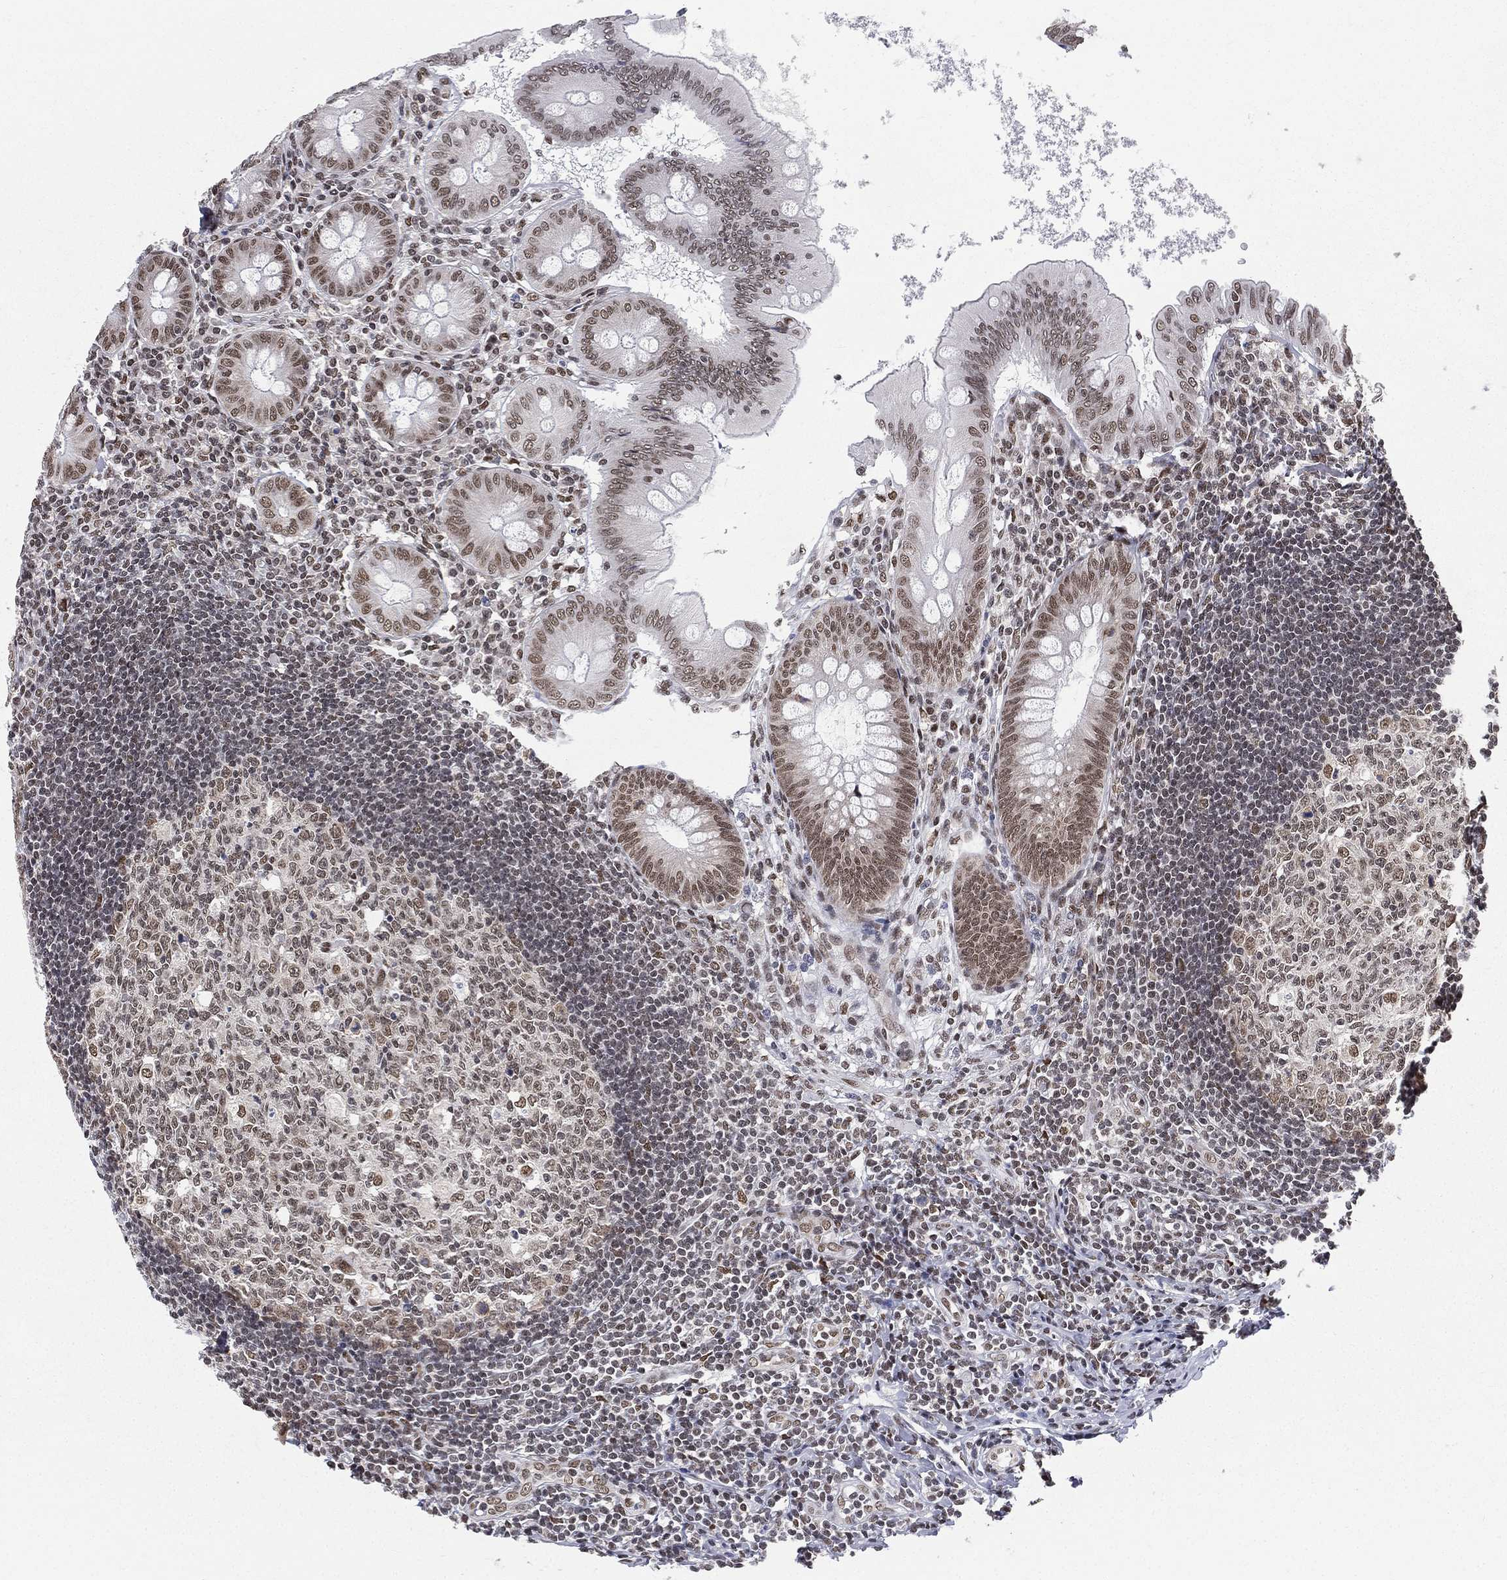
{"staining": {"intensity": "moderate", "quantity": ">75%", "location": "nuclear"}, "tissue": "appendix", "cell_type": "Glandular cells", "image_type": "normal", "snomed": [{"axis": "morphology", "description": "Normal tissue, NOS"}, {"axis": "morphology", "description": "Inflammation, NOS"}, {"axis": "topography", "description": "Appendix"}], "caption": "A brown stain labels moderate nuclear staining of a protein in glandular cells of unremarkable appendix. (IHC, brightfield microscopy, high magnification).", "gene": "FUBP3", "patient": {"sex": "male", "age": 16}}